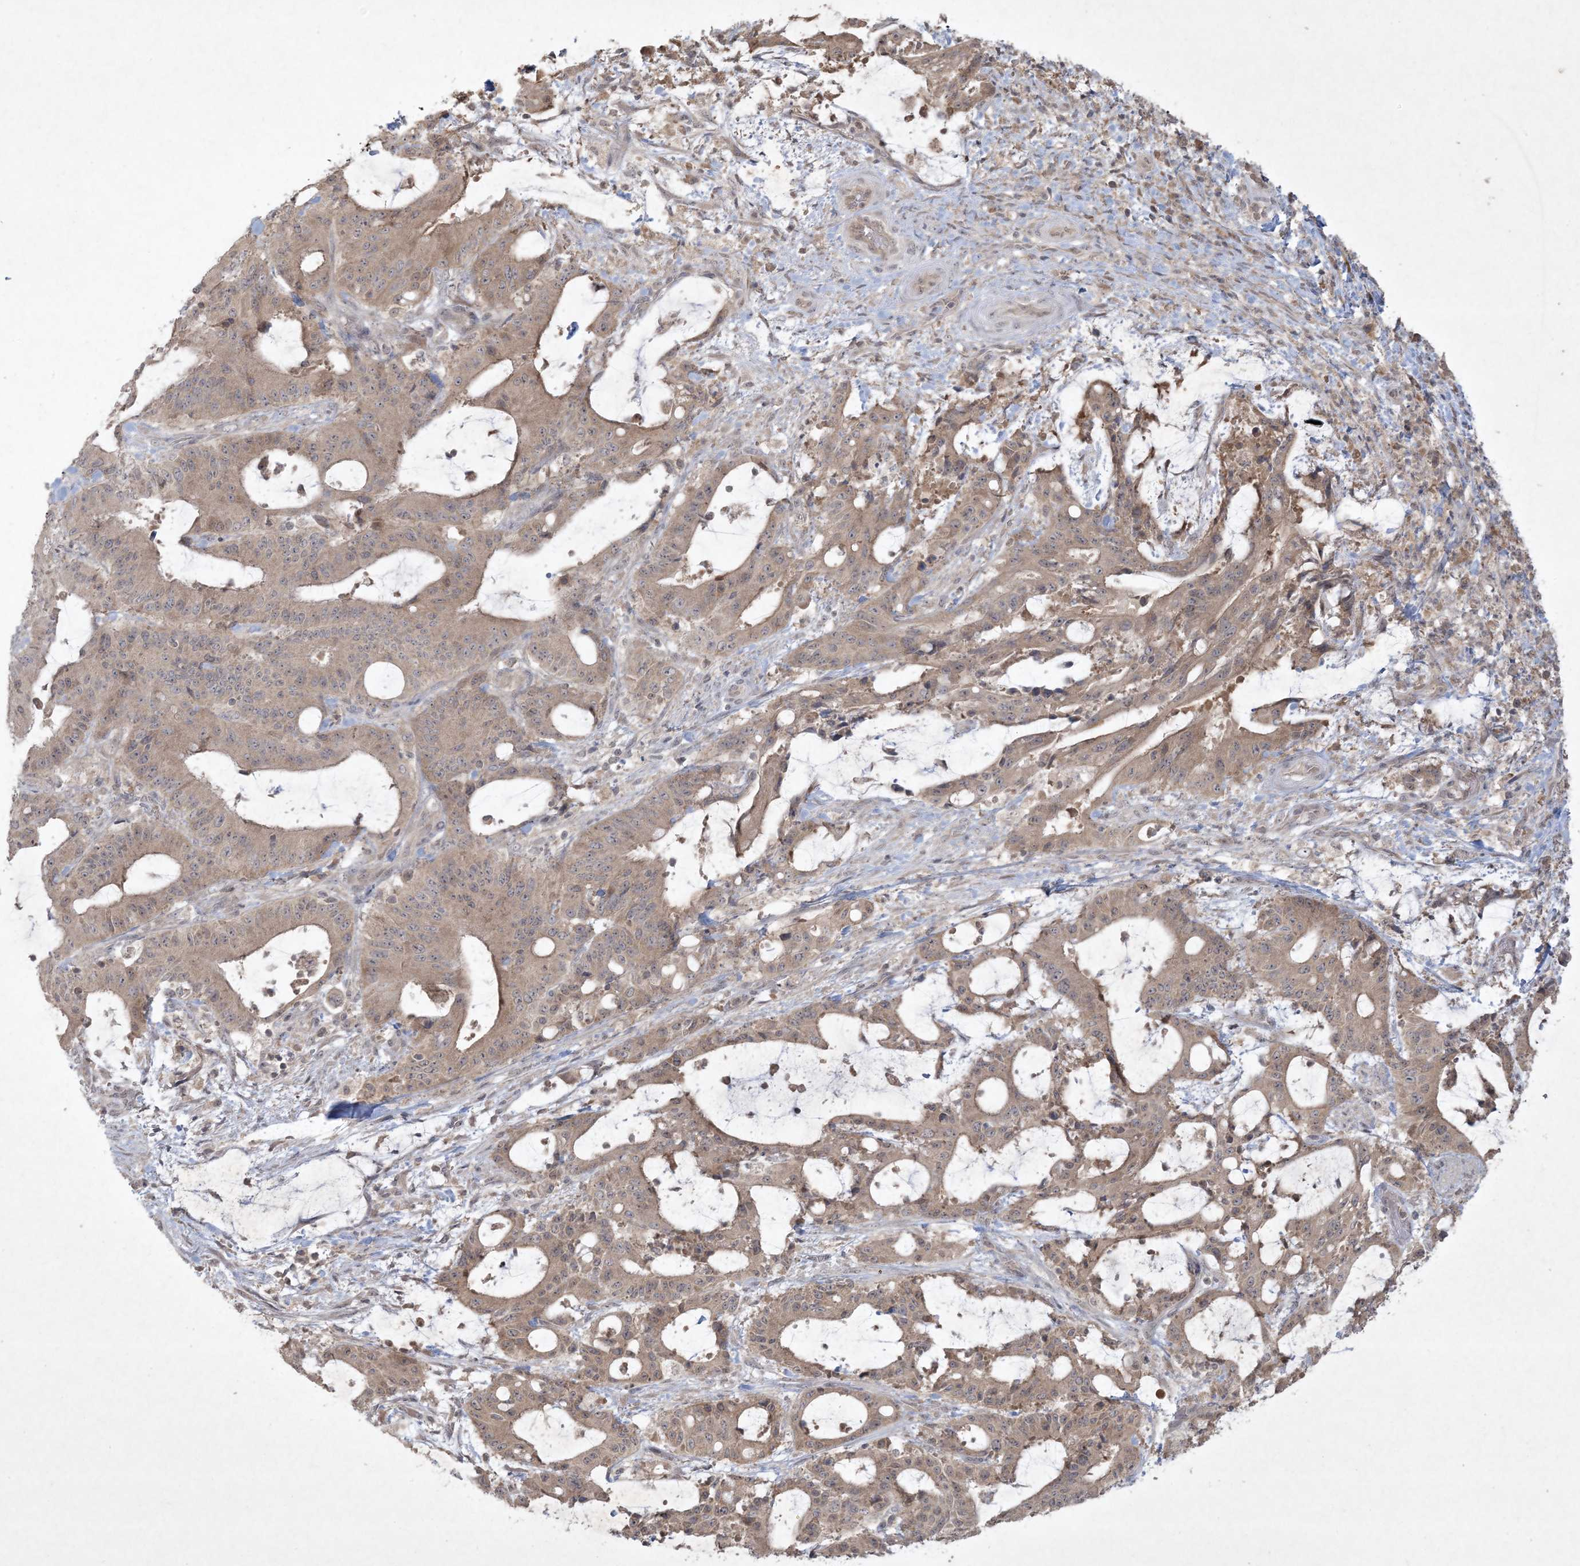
{"staining": {"intensity": "moderate", "quantity": ">75%", "location": "cytoplasmic/membranous,nuclear"}, "tissue": "liver cancer", "cell_type": "Tumor cells", "image_type": "cancer", "snomed": [{"axis": "morphology", "description": "Normal tissue, NOS"}, {"axis": "morphology", "description": "Cholangiocarcinoma"}, {"axis": "topography", "description": "Liver"}, {"axis": "topography", "description": "Peripheral nerve tissue"}], "caption": "Immunohistochemistry (IHC) image of liver cholangiocarcinoma stained for a protein (brown), which demonstrates medium levels of moderate cytoplasmic/membranous and nuclear positivity in approximately >75% of tumor cells.", "gene": "NRBP2", "patient": {"sex": "female", "age": 73}}